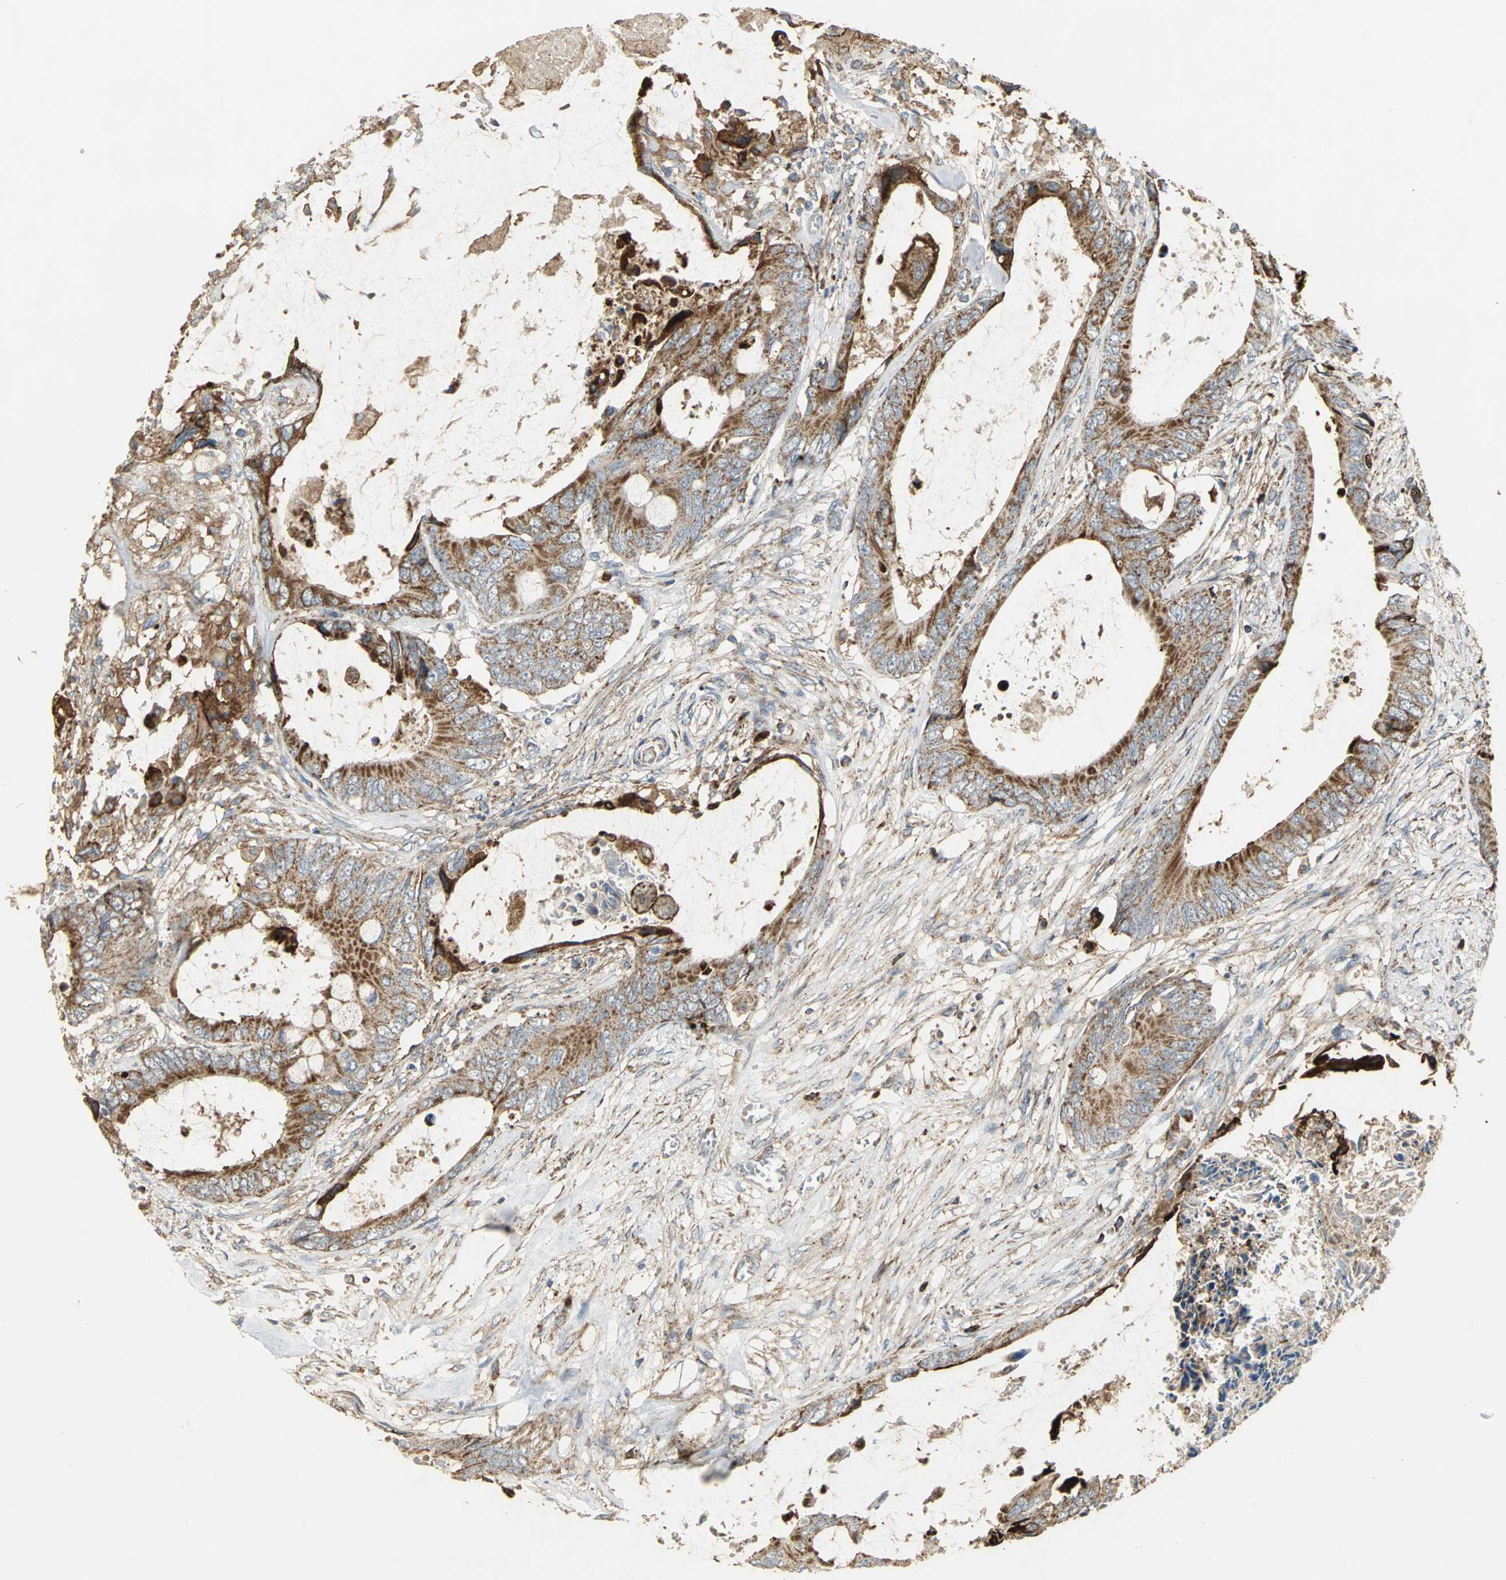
{"staining": {"intensity": "strong", "quantity": ">75%", "location": "cytoplasmic/membranous"}, "tissue": "colorectal cancer", "cell_type": "Tumor cells", "image_type": "cancer", "snomed": [{"axis": "morphology", "description": "Normal tissue, NOS"}, {"axis": "morphology", "description": "Adenocarcinoma, NOS"}, {"axis": "topography", "description": "Rectum"}, {"axis": "topography", "description": "Peripheral nerve tissue"}], "caption": "Protein analysis of colorectal cancer (adenocarcinoma) tissue reveals strong cytoplasmic/membranous positivity in about >75% of tumor cells. The protein is shown in brown color, while the nuclei are stained blue.", "gene": "NDUFB5", "patient": {"sex": "female", "age": 77}}